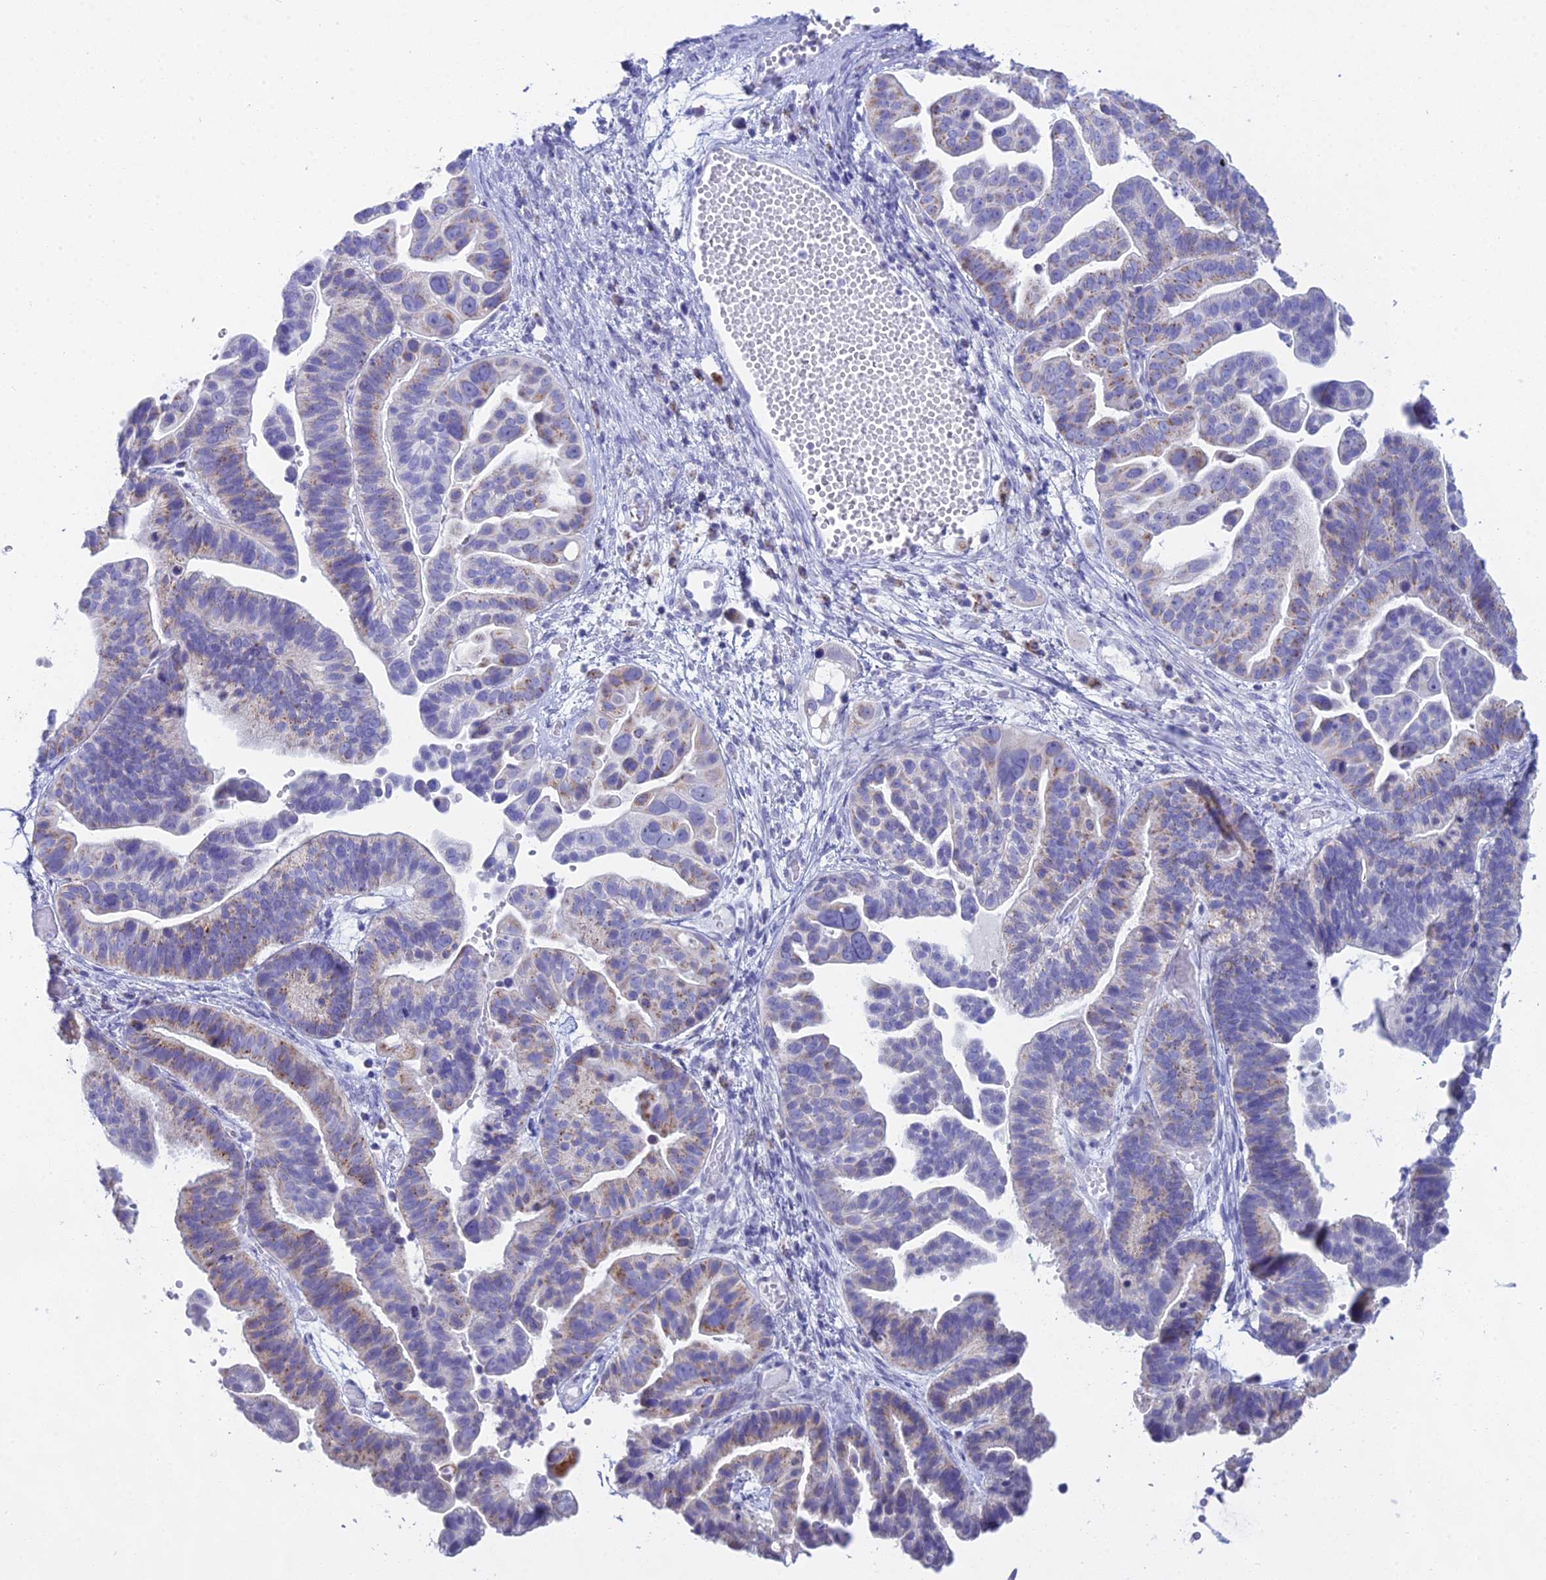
{"staining": {"intensity": "moderate", "quantity": "25%-75%", "location": "cytoplasmic/membranous"}, "tissue": "ovarian cancer", "cell_type": "Tumor cells", "image_type": "cancer", "snomed": [{"axis": "morphology", "description": "Cystadenocarcinoma, serous, NOS"}, {"axis": "topography", "description": "Ovary"}], "caption": "Protein expression analysis of ovarian cancer (serous cystadenocarcinoma) demonstrates moderate cytoplasmic/membranous positivity in approximately 25%-75% of tumor cells.", "gene": "CGB2", "patient": {"sex": "female", "age": 56}}